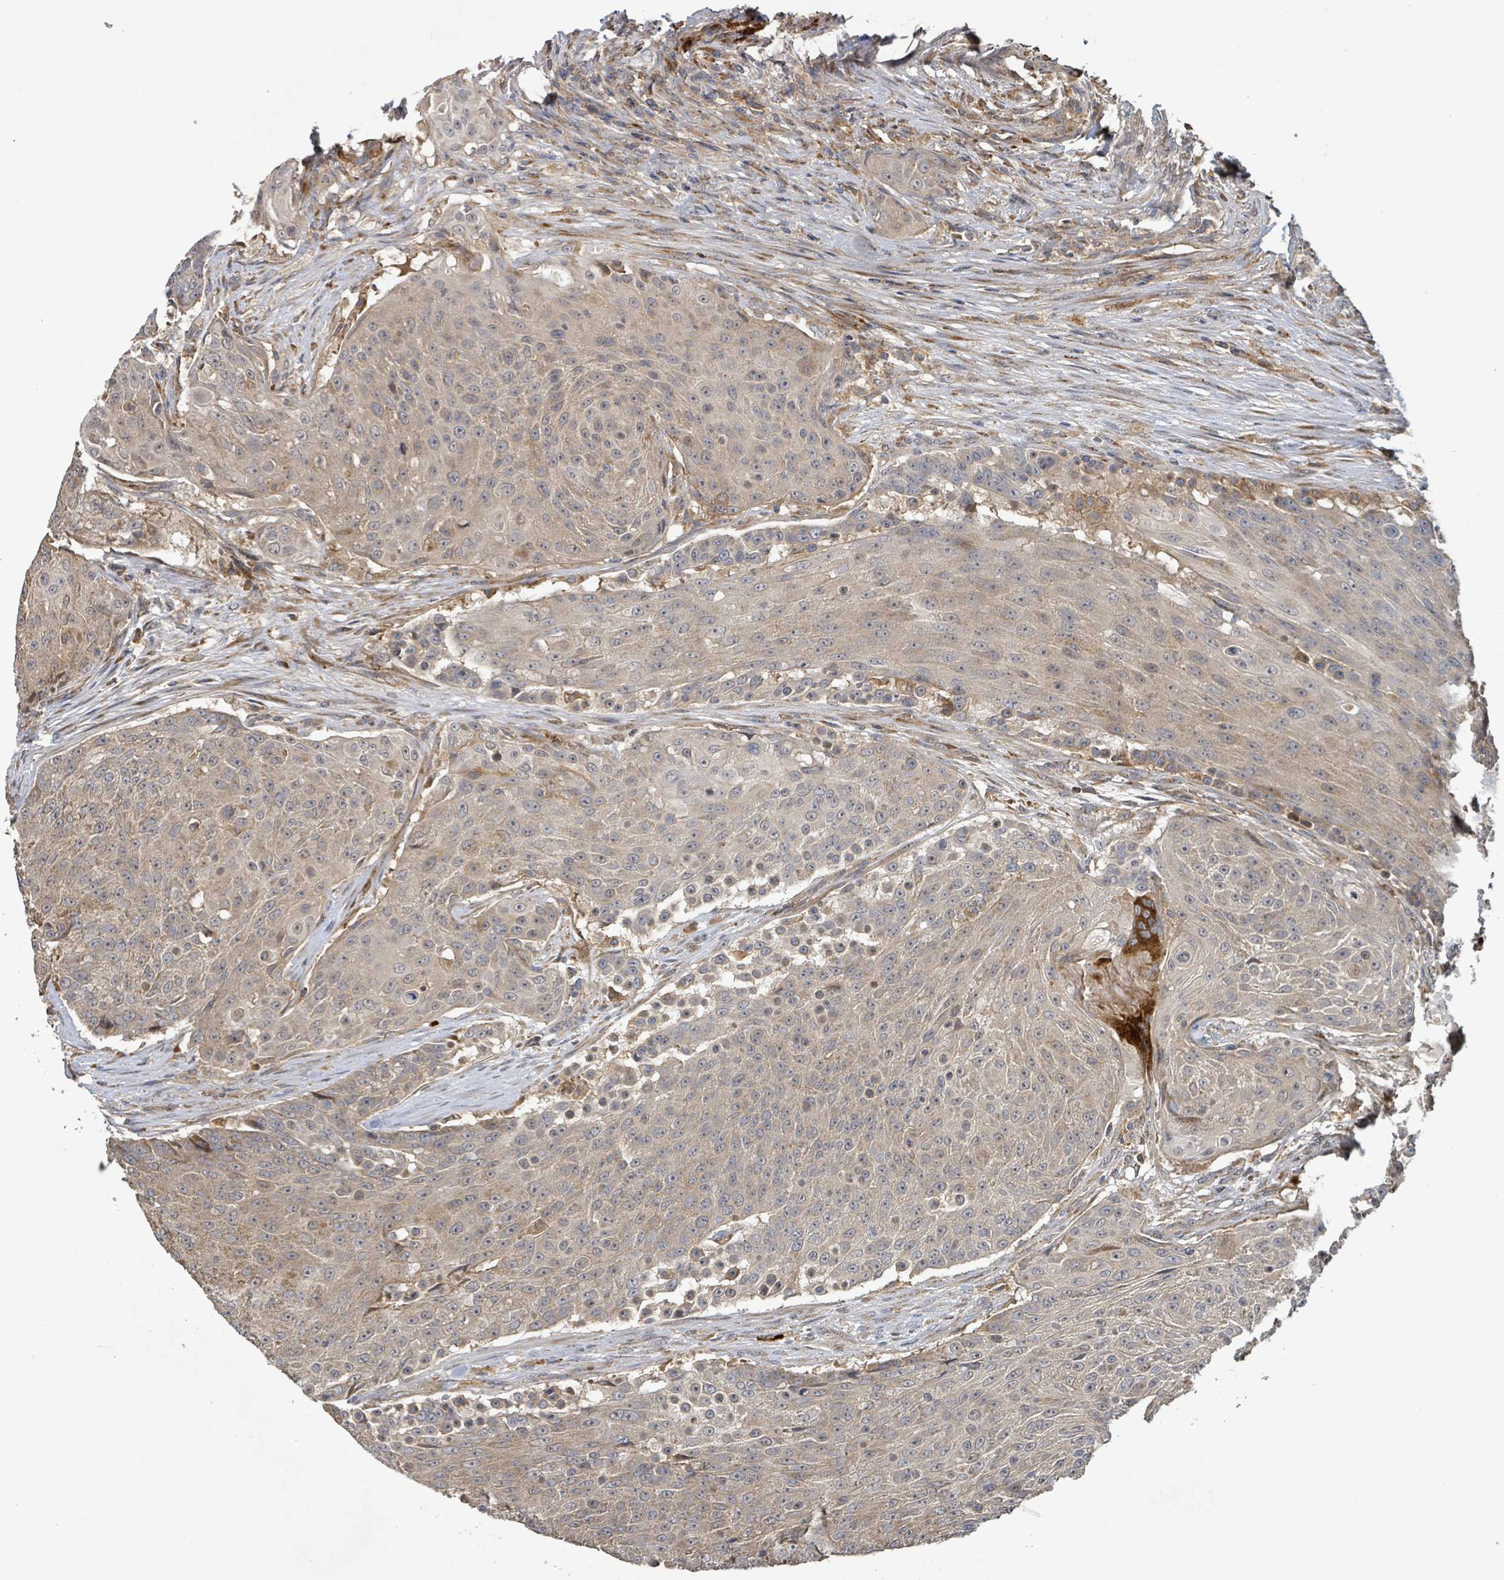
{"staining": {"intensity": "weak", "quantity": ">75%", "location": "cytoplasmic/membranous"}, "tissue": "urothelial cancer", "cell_type": "Tumor cells", "image_type": "cancer", "snomed": [{"axis": "morphology", "description": "Urothelial carcinoma, High grade"}, {"axis": "topography", "description": "Urinary bladder"}], "caption": "A brown stain highlights weak cytoplasmic/membranous positivity of a protein in urothelial cancer tumor cells.", "gene": "STARD4", "patient": {"sex": "female", "age": 63}}